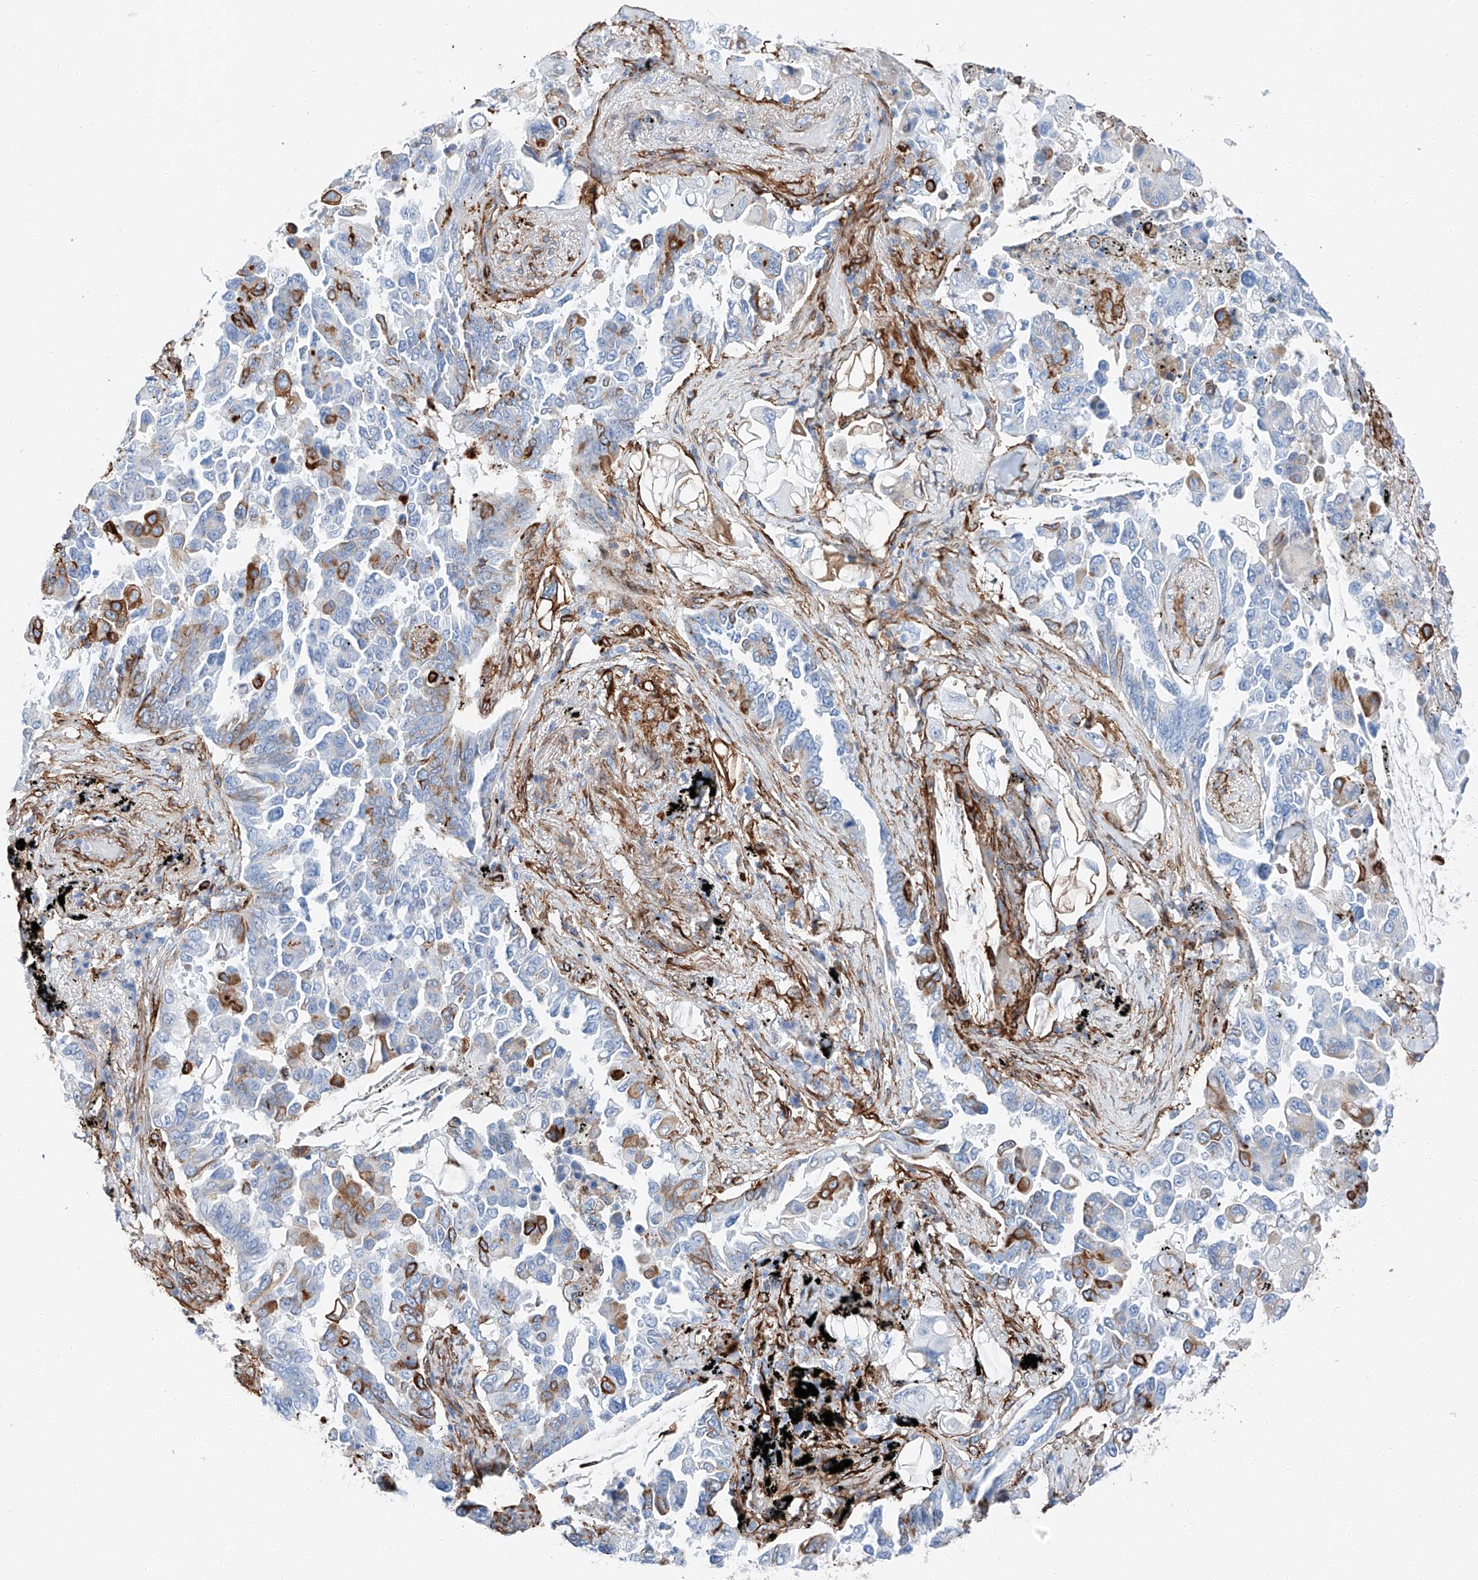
{"staining": {"intensity": "moderate", "quantity": "<25%", "location": "cytoplasmic/membranous"}, "tissue": "lung cancer", "cell_type": "Tumor cells", "image_type": "cancer", "snomed": [{"axis": "morphology", "description": "Adenocarcinoma, NOS"}, {"axis": "topography", "description": "Lung"}], "caption": "Protein expression analysis of adenocarcinoma (lung) displays moderate cytoplasmic/membranous expression in about <25% of tumor cells.", "gene": "ZNF804A", "patient": {"sex": "female", "age": 67}}